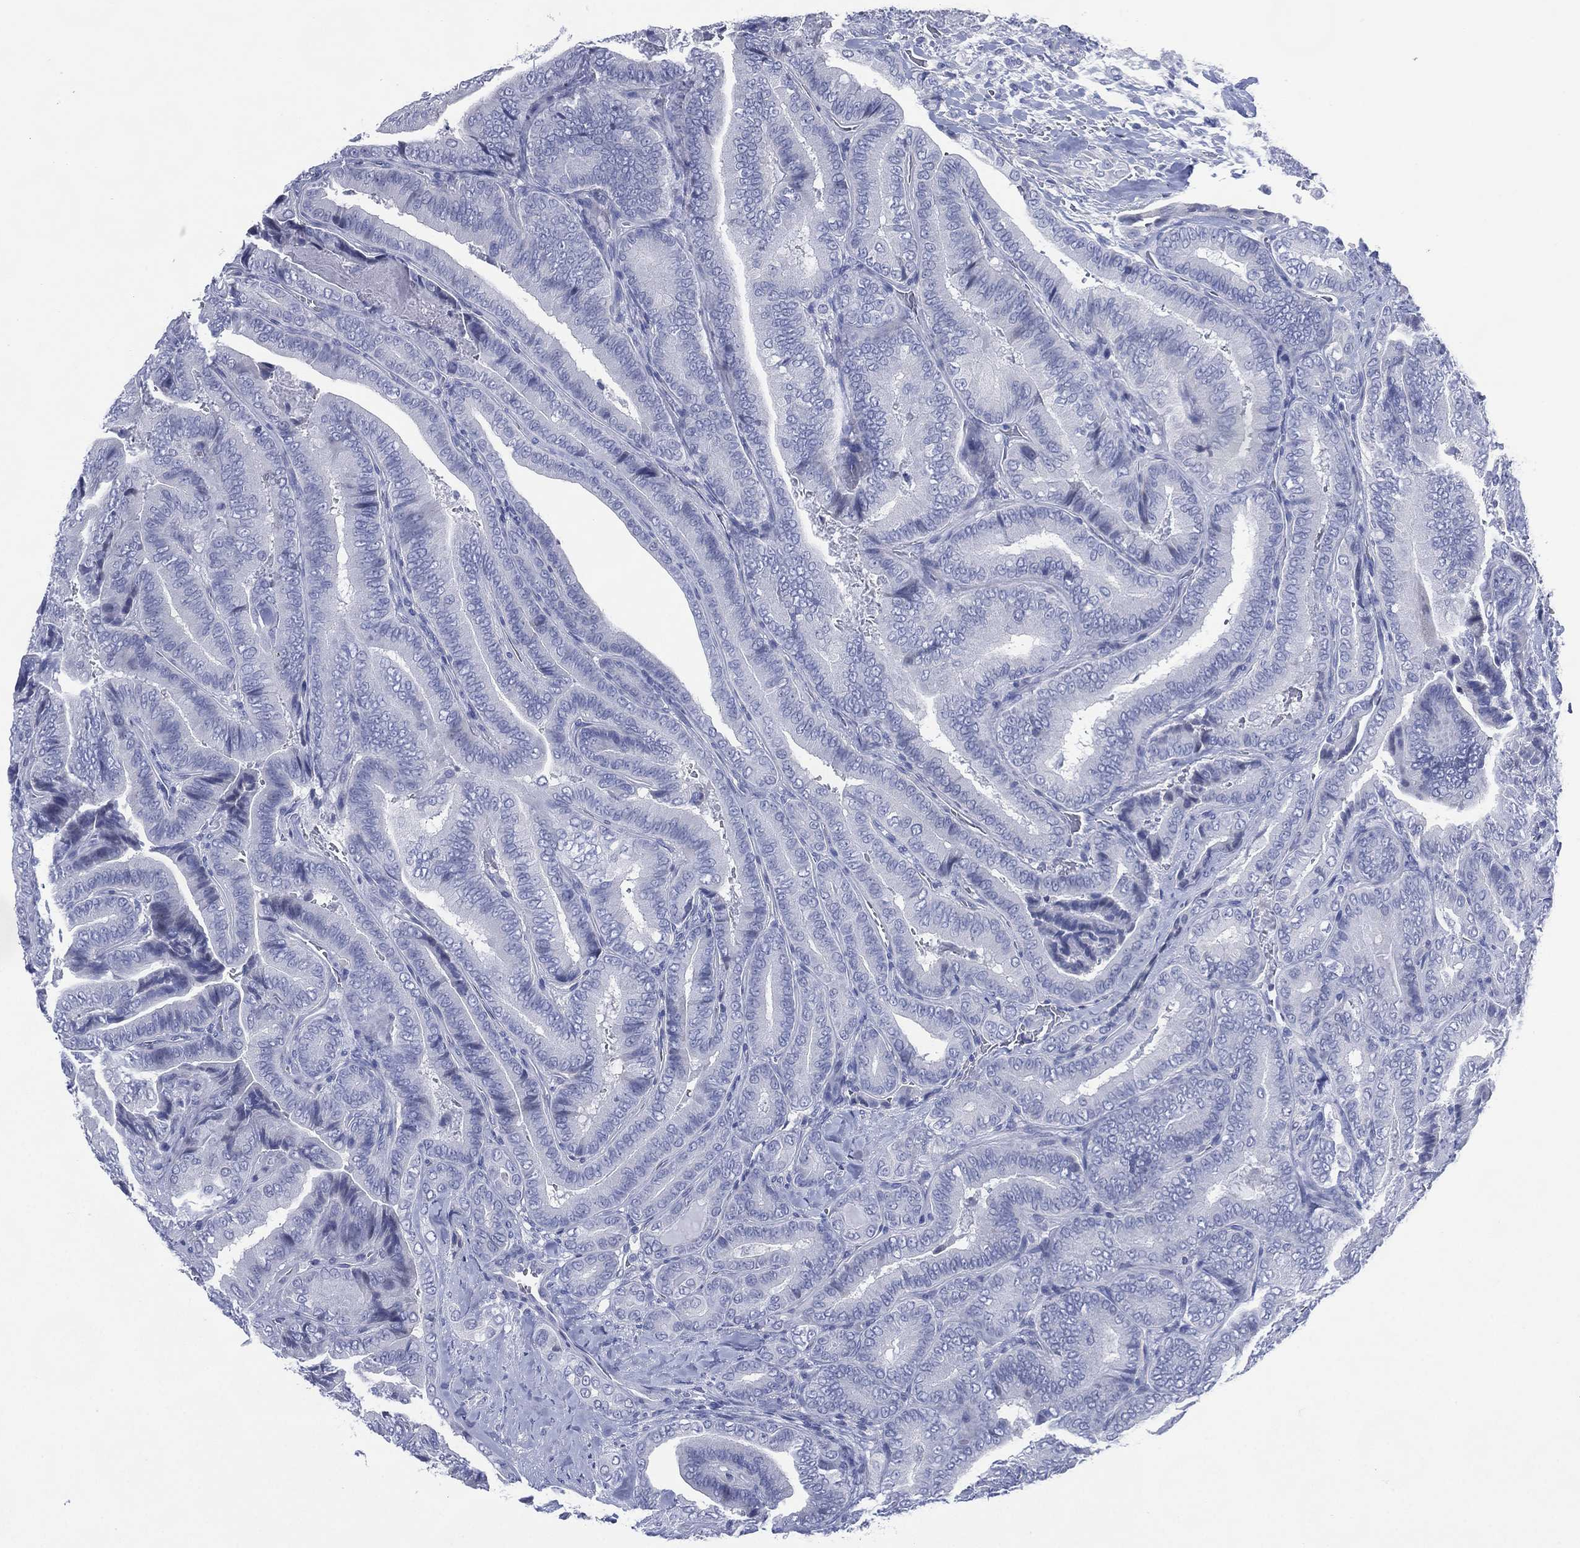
{"staining": {"intensity": "negative", "quantity": "none", "location": "none"}, "tissue": "thyroid cancer", "cell_type": "Tumor cells", "image_type": "cancer", "snomed": [{"axis": "morphology", "description": "Papillary adenocarcinoma, NOS"}, {"axis": "topography", "description": "Thyroid gland"}], "caption": "Immunohistochemistry (IHC) photomicrograph of thyroid cancer stained for a protein (brown), which reveals no staining in tumor cells.", "gene": "TMEM247", "patient": {"sex": "male", "age": 61}}